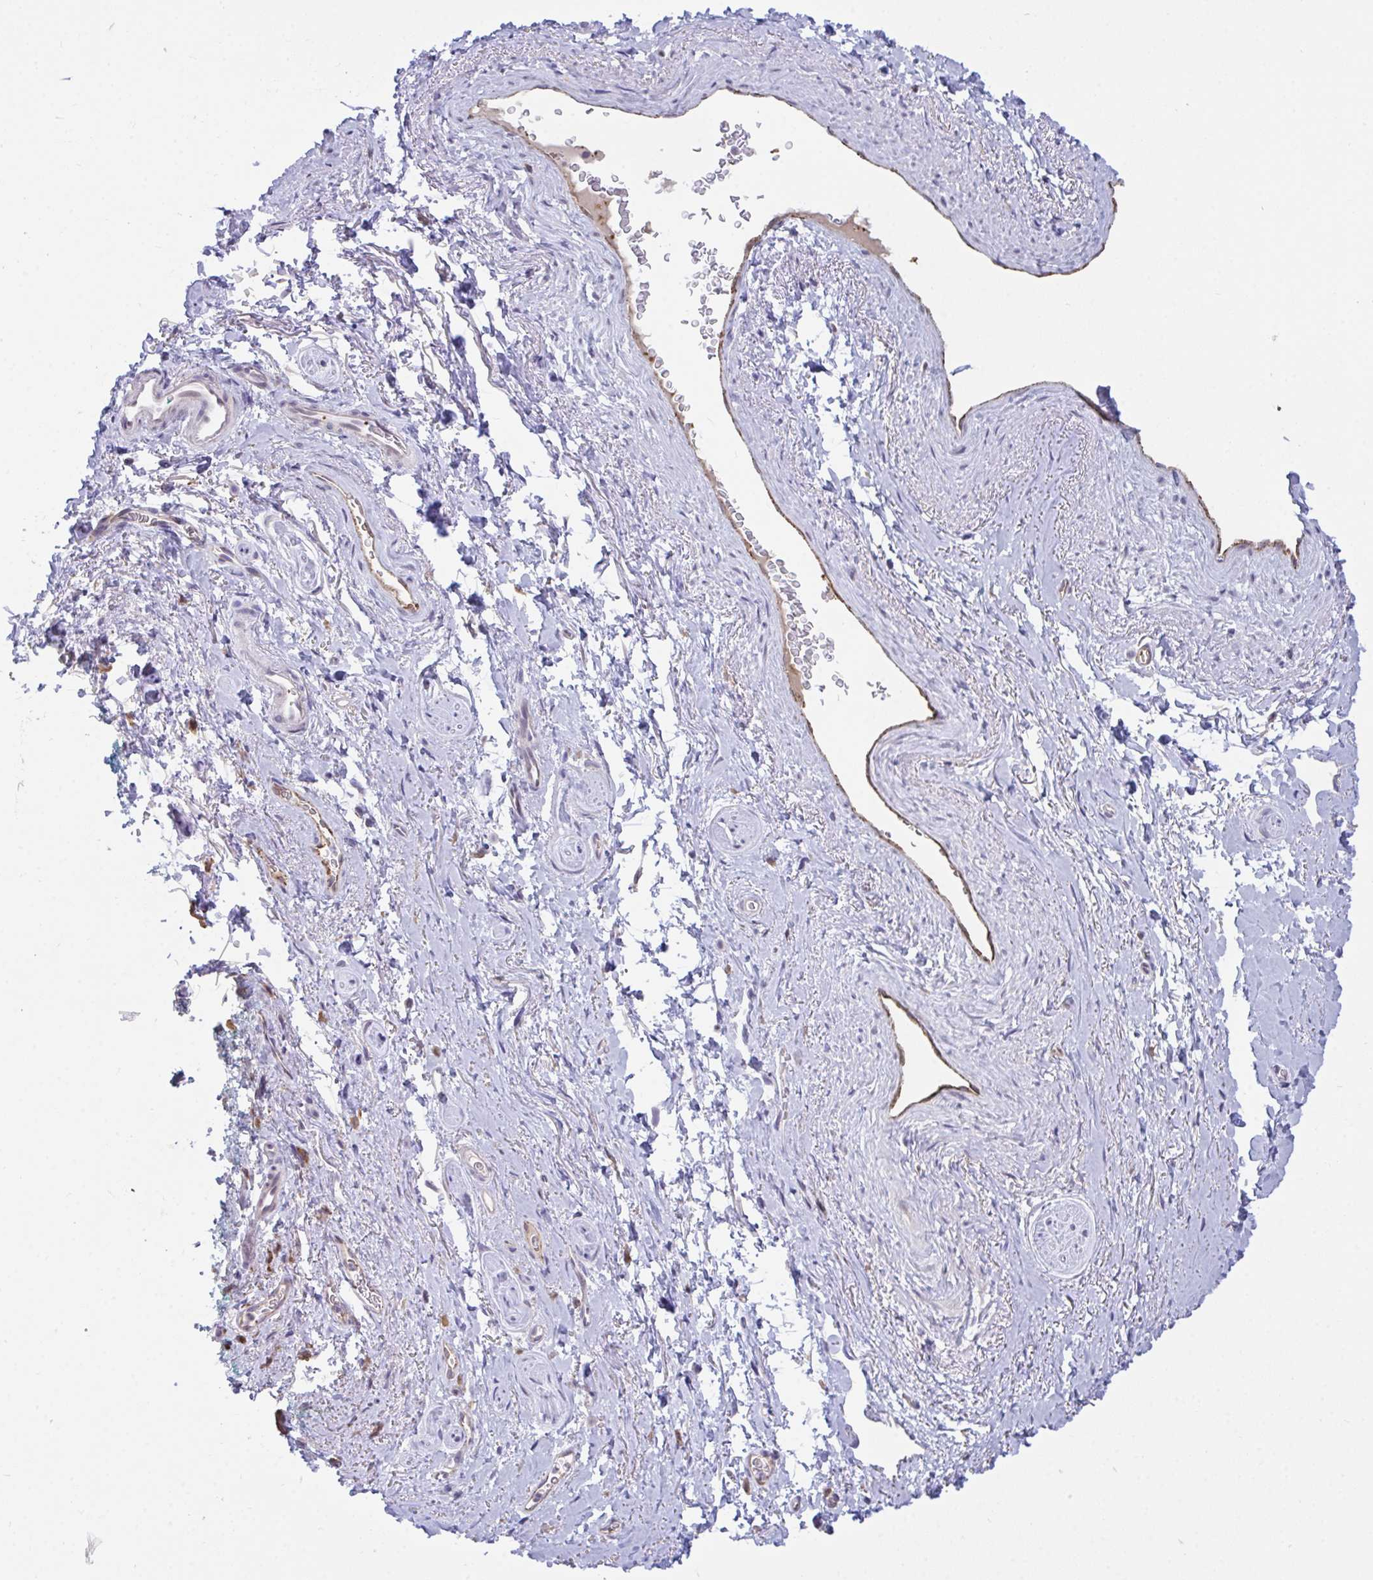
{"staining": {"intensity": "negative", "quantity": "none", "location": "none"}, "tissue": "adipose tissue", "cell_type": "Adipocytes", "image_type": "normal", "snomed": [{"axis": "morphology", "description": "Normal tissue, NOS"}, {"axis": "topography", "description": "Vulva"}, {"axis": "topography", "description": "Peripheral nerve tissue"}], "caption": "Histopathology image shows no significant protein positivity in adipocytes of normal adipose tissue. (DAB (3,3'-diaminobenzidine) immunohistochemistry (IHC) with hematoxylin counter stain).", "gene": "SEMA6B", "patient": {"sex": "female", "age": 66}}